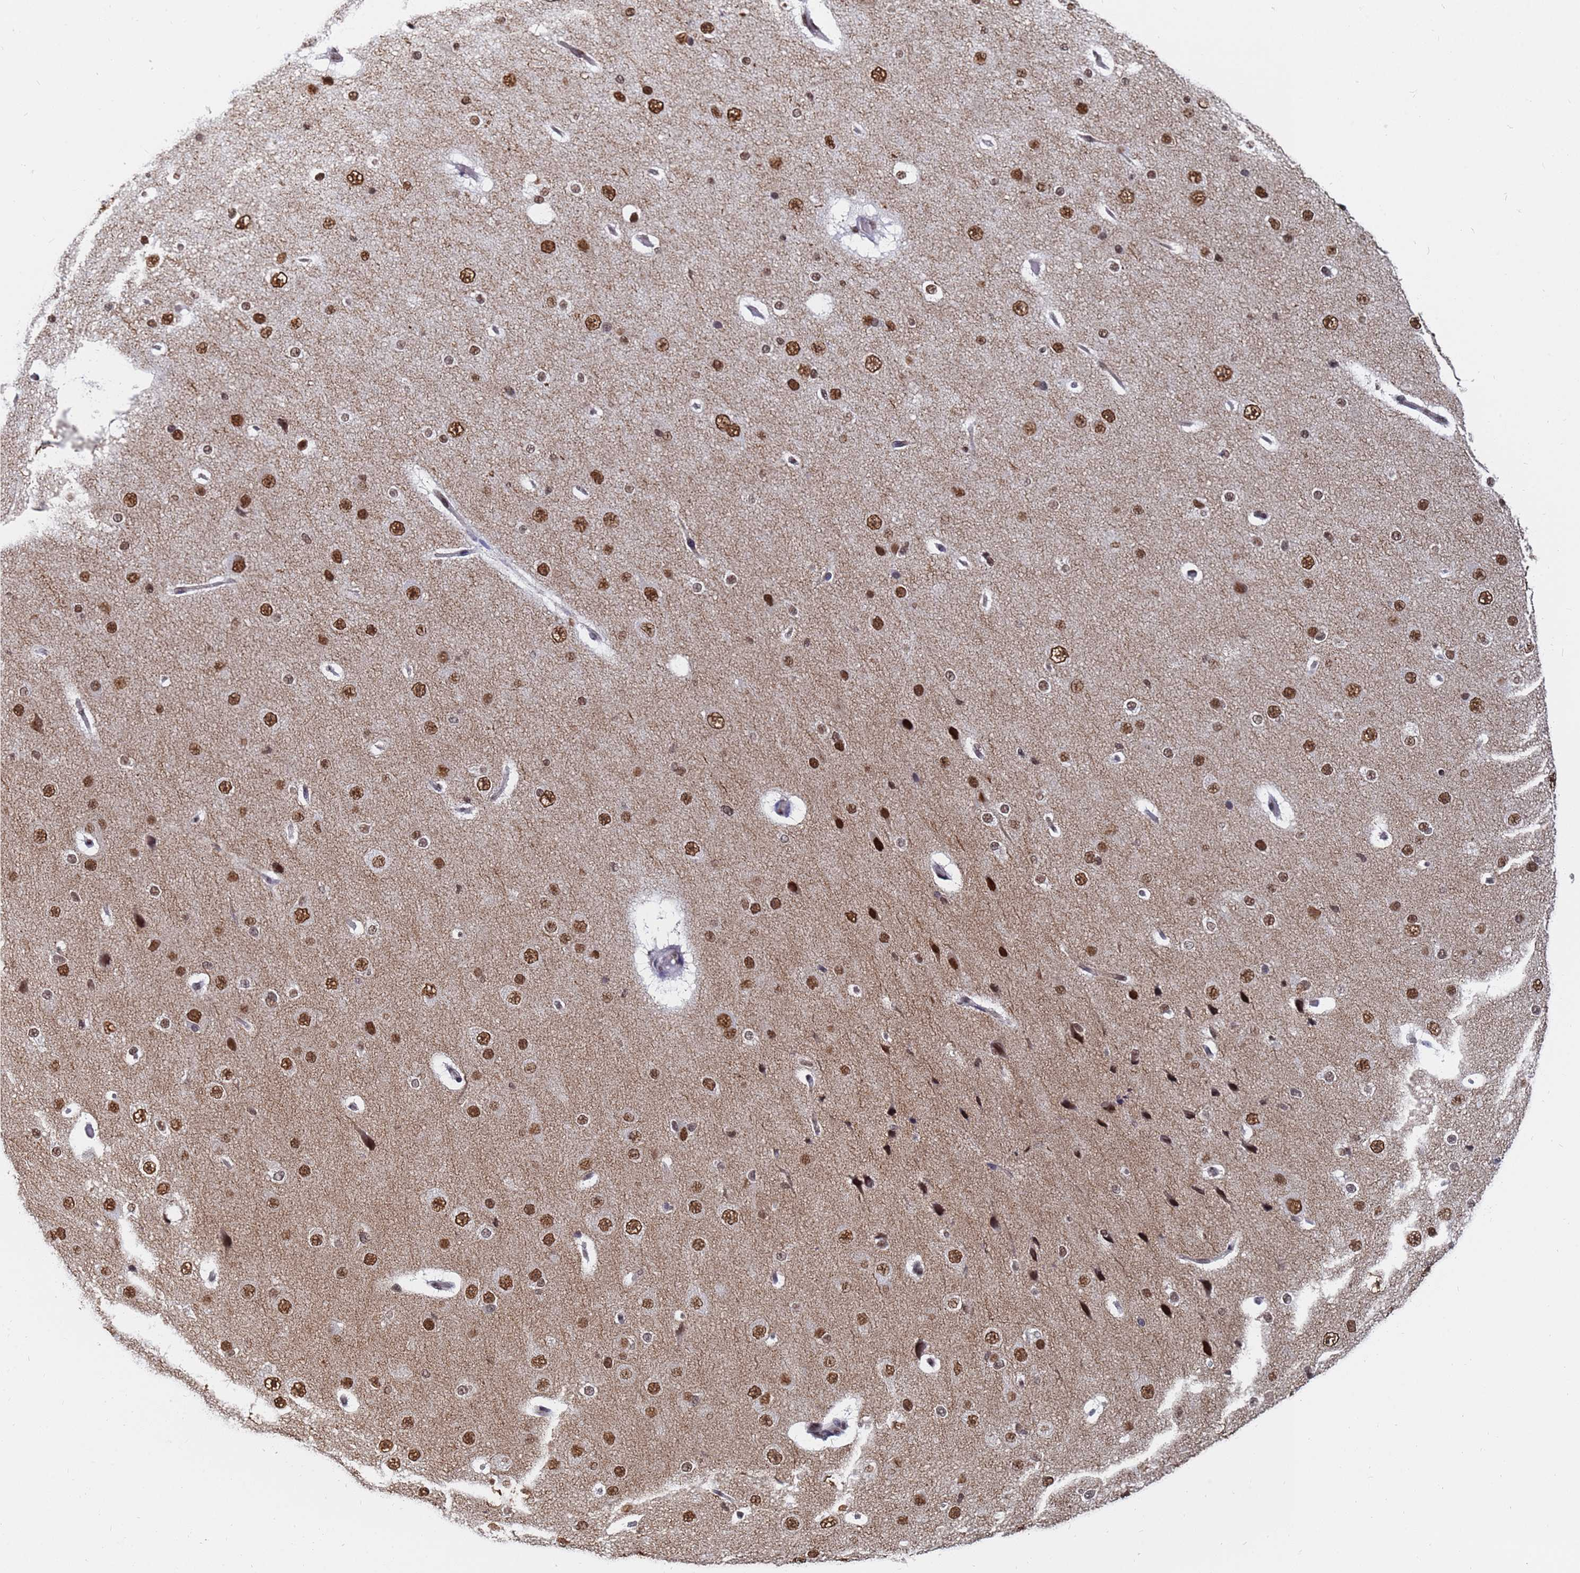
{"staining": {"intensity": "moderate", "quantity": "25%-75%", "location": "cytoplasmic/membranous,nuclear"}, "tissue": "cerebral cortex", "cell_type": "Endothelial cells", "image_type": "normal", "snomed": [{"axis": "morphology", "description": "Normal tissue, NOS"}, {"axis": "morphology", "description": "Developmental malformation"}, {"axis": "topography", "description": "Cerebral cortex"}], "caption": "Brown immunohistochemical staining in benign cerebral cortex shows moderate cytoplasmic/membranous,nuclear expression in about 25%-75% of endothelial cells.", "gene": "RAVER2", "patient": {"sex": "female", "age": 30}}